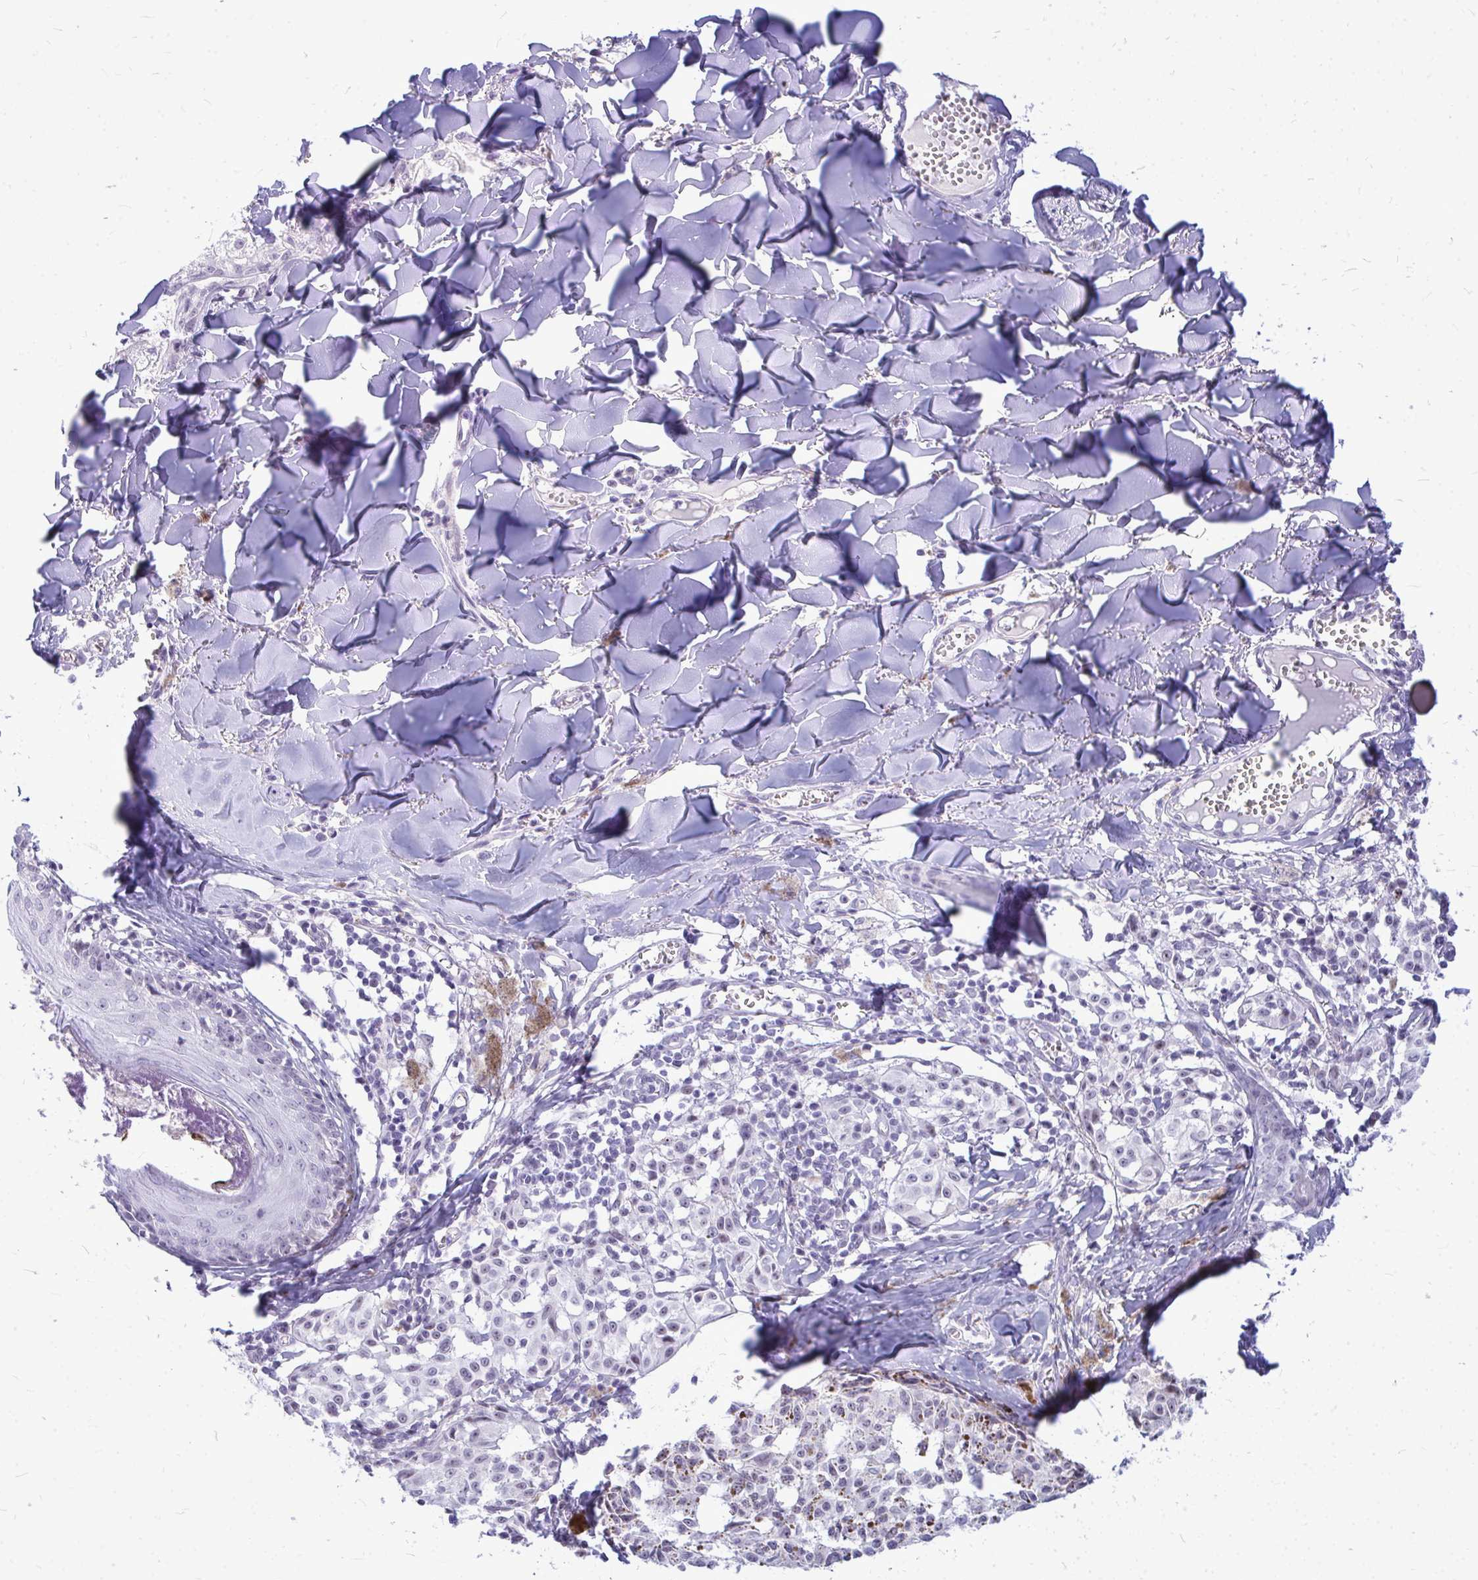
{"staining": {"intensity": "weak", "quantity": "<25%", "location": "cytoplasmic/membranous,nuclear"}, "tissue": "melanoma", "cell_type": "Tumor cells", "image_type": "cancer", "snomed": [{"axis": "morphology", "description": "Malignant melanoma, NOS"}, {"axis": "topography", "description": "Skin"}], "caption": "Histopathology image shows no significant protein positivity in tumor cells of malignant melanoma. (Immunohistochemistry, brightfield microscopy, high magnification).", "gene": "ZSCAN25", "patient": {"sex": "female", "age": 43}}